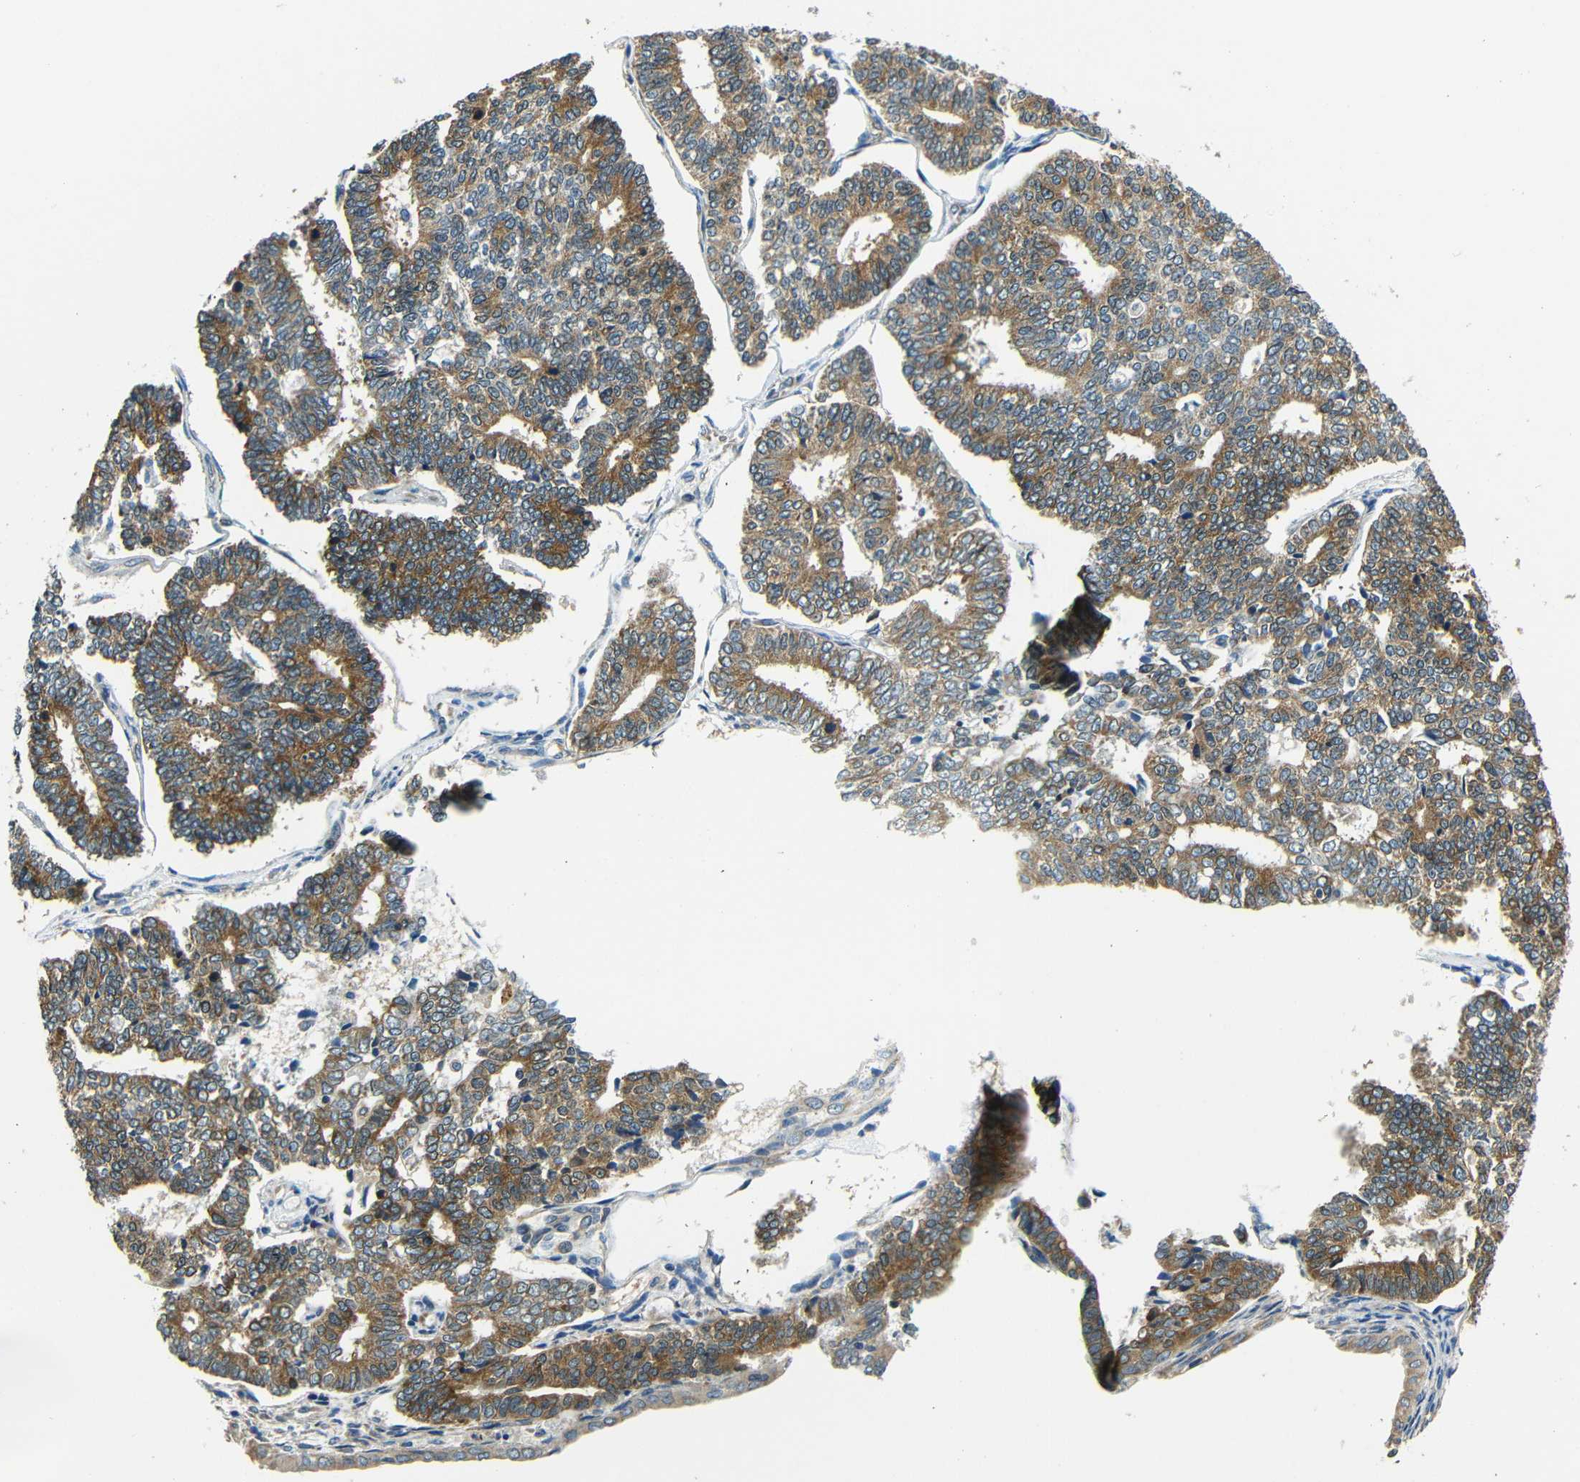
{"staining": {"intensity": "moderate", "quantity": ">75%", "location": "cytoplasmic/membranous"}, "tissue": "endometrial cancer", "cell_type": "Tumor cells", "image_type": "cancer", "snomed": [{"axis": "morphology", "description": "Adenocarcinoma, NOS"}, {"axis": "topography", "description": "Endometrium"}], "caption": "The image displays immunohistochemical staining of endometrial cancer (adenocarcinoma). There is moderate cytoplasmic/membranous staining is seen in about >75% of tumor cells.", "gene": "VAPB", "patient": {"sex": "female", "age": 70}}